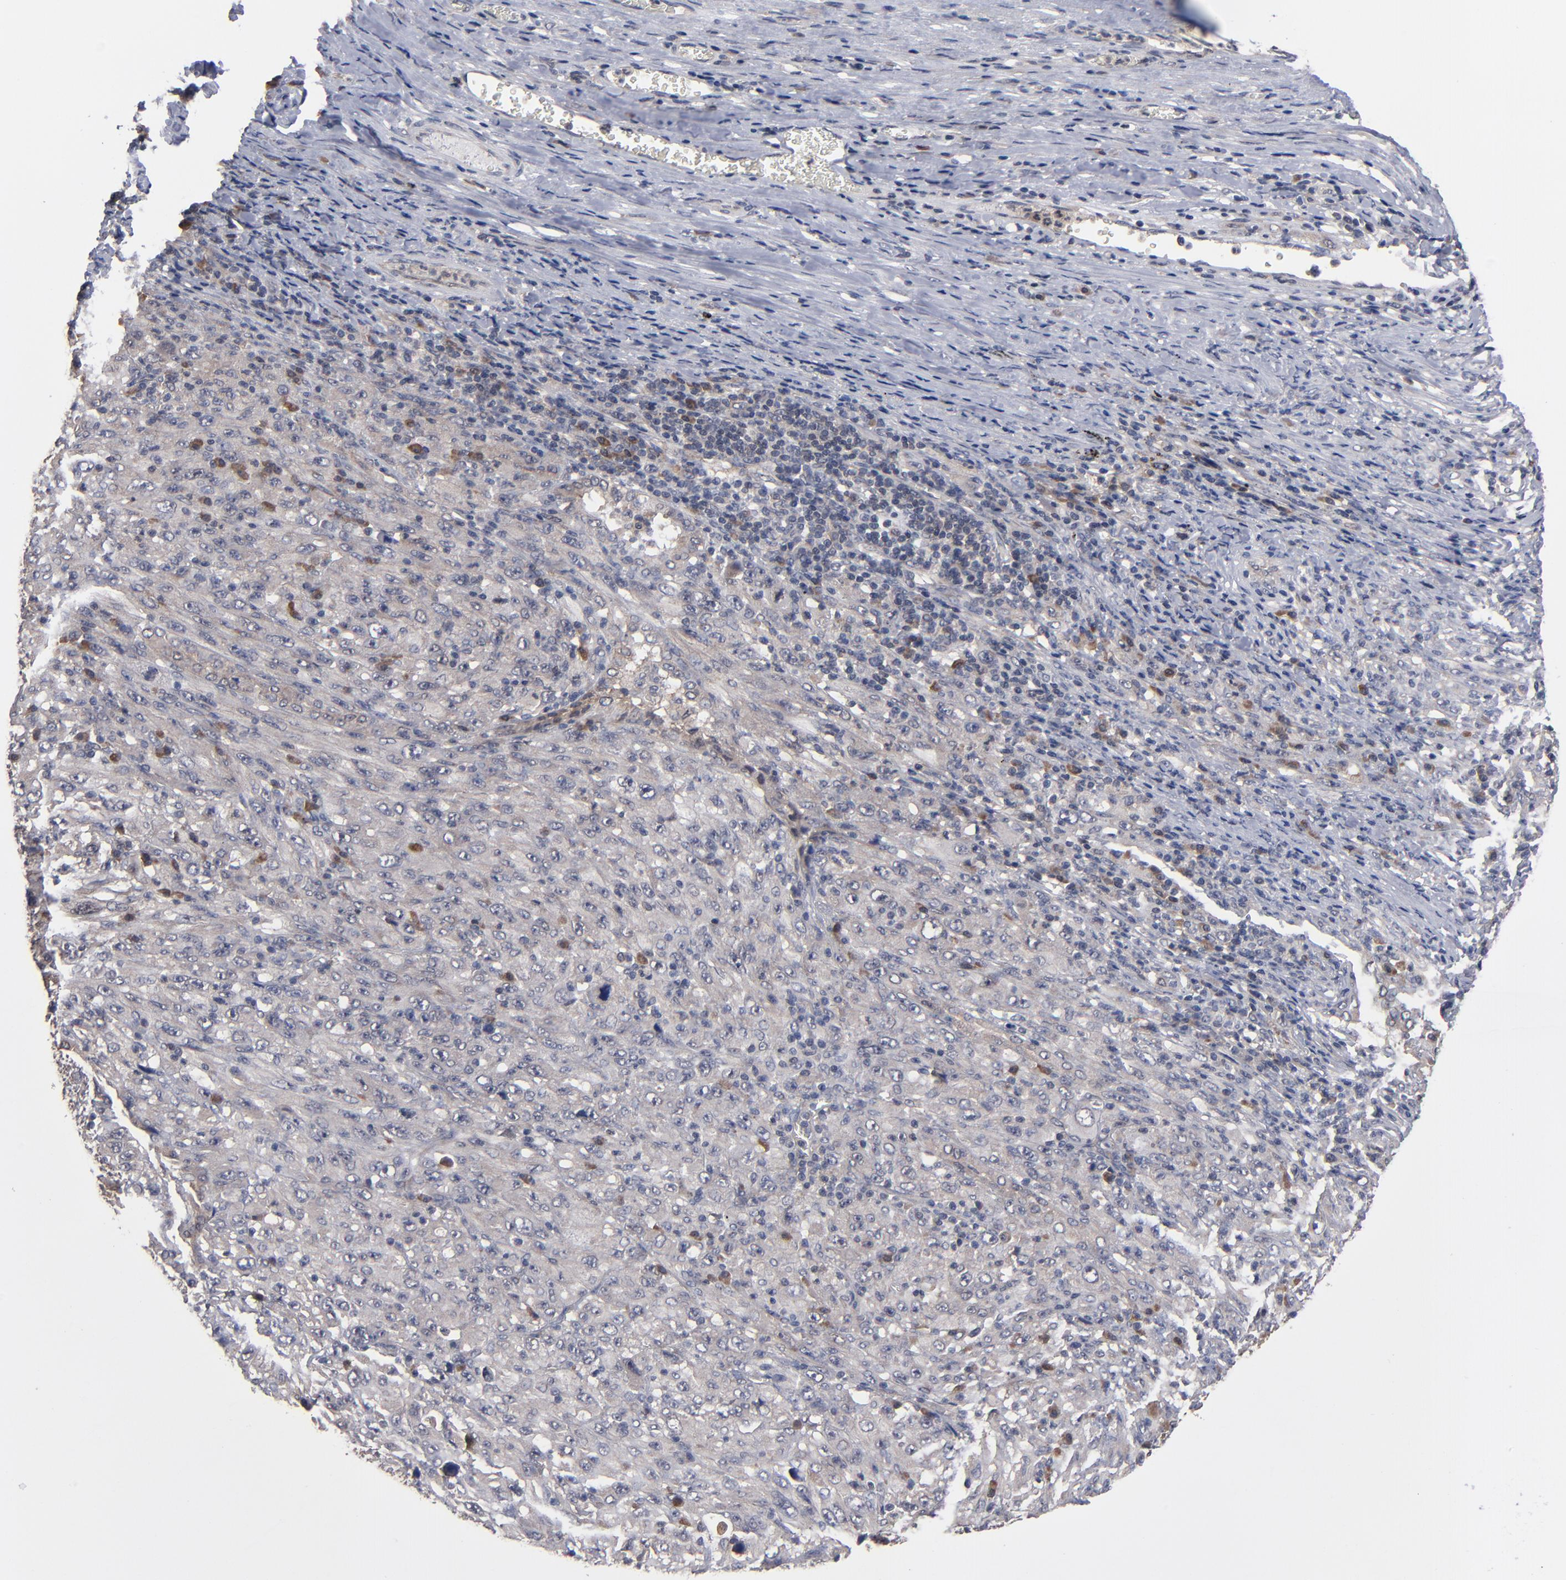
{"staining": {"intensity": "weak", "quantity": "<25%", "location": "cytoplasmic/membranous"}, "tissue": "melanoma", "cell_type": "Tumor cells", "image_type": "cancer", "snomed": [{"axis": "morphology", "description": "Malignant melanoma, Metastatic site"}, {"axis": "topography", "description": "Skin"}], "caption": "Malignant melanoma (metastatic site) stained for a protein using immunohistochemistry (IHC) shows no staining tumor cells.", "gene": "ALG13", "patient": {"sex": "female", "age": 56}}